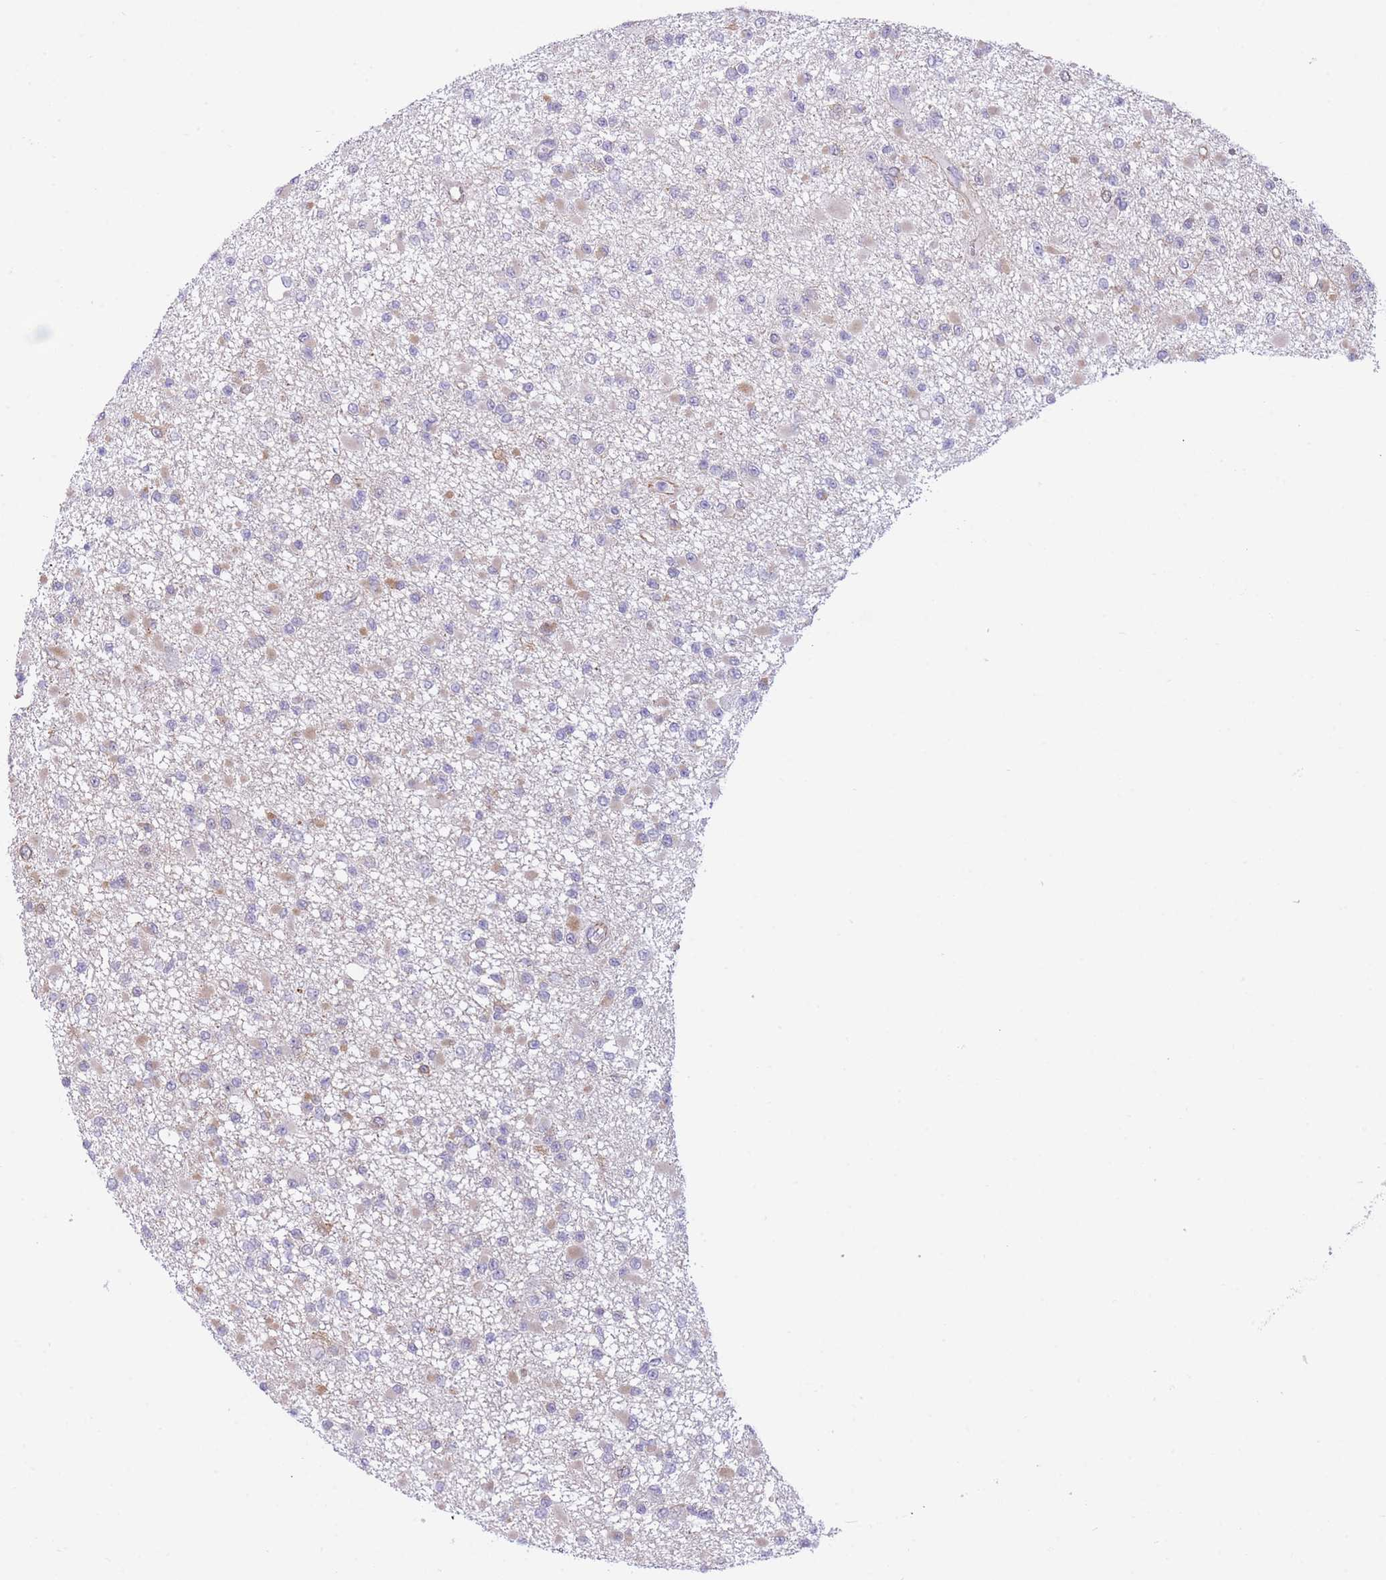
{"staining": {"intensity": "negative", "quantity": "none", "location": "none"}, "tissue": "glioma", "cell_type": "Tumor cells", "image_type": "cancer", "snomed": [{"axis": "morphology", "description": "Glioma, malignant, Low grade"}, {"axis": "topography", "description": "Brain"}], "caption": "This is a micrograph of immunohistochemistry staining of glioma, which shows no staining in tumor cells.", "gene": "PSG8", "patient": {"sex": "female", "age": 22}}